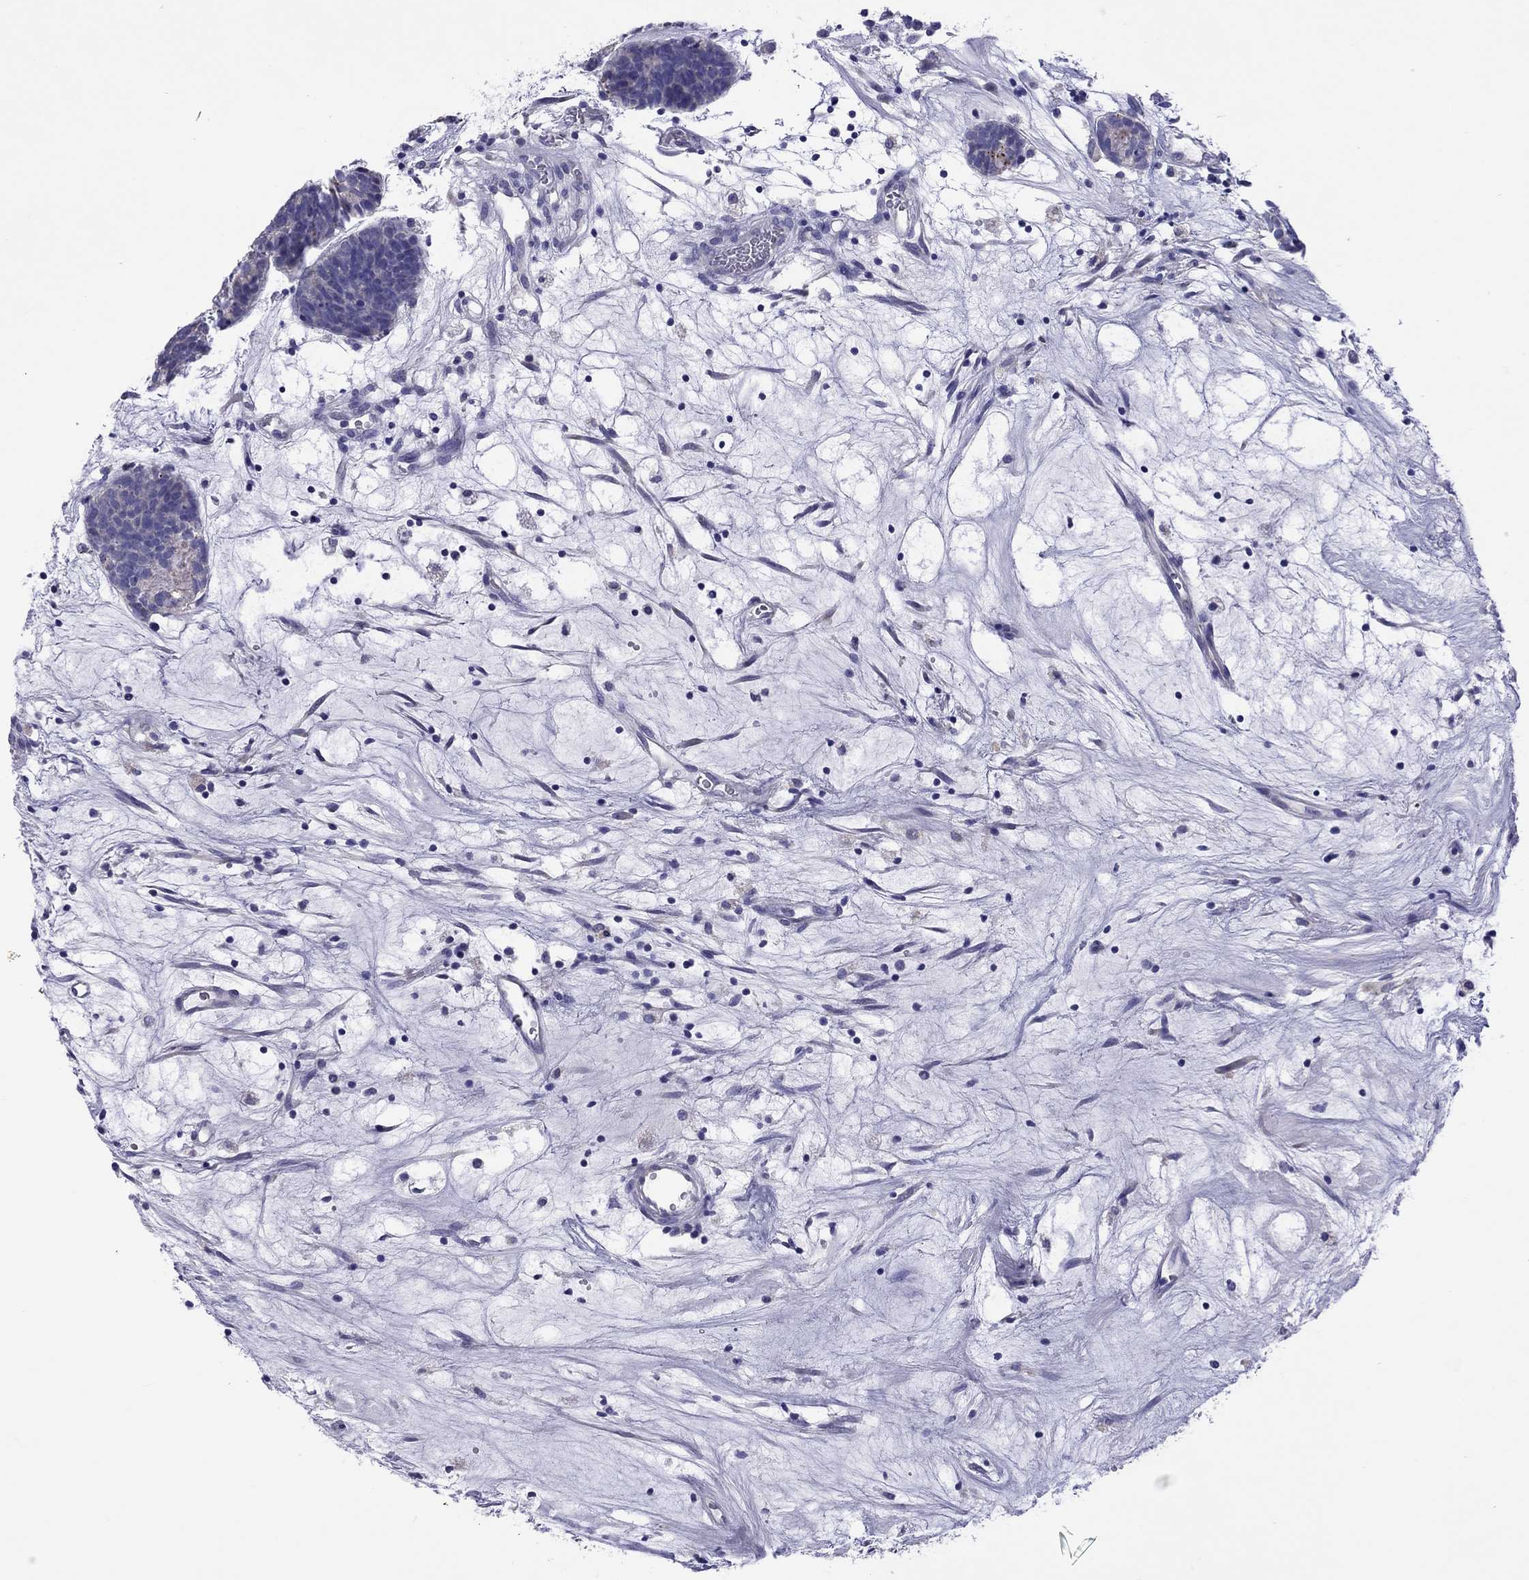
{"staining": {"intensity": "negative", "quantity": "none", "location": "none"}, "tissue": "head and neck cancer", "cell_type": "Tumor cells", "image_type": "cancer", "snomed": [{"axis": "morphology", "description": "Adenocarcinoma, NOS"}, {"axis": "topography", "description": "Head-Neck"}], "caption": "Histopathology image shows no protein staining in tumor cells of head and neck cancer tissue. (IHC, brightfield microscopy, high magnification).", "gene": "COL9A1", "patient": {"sex": "female", "age": 81}}